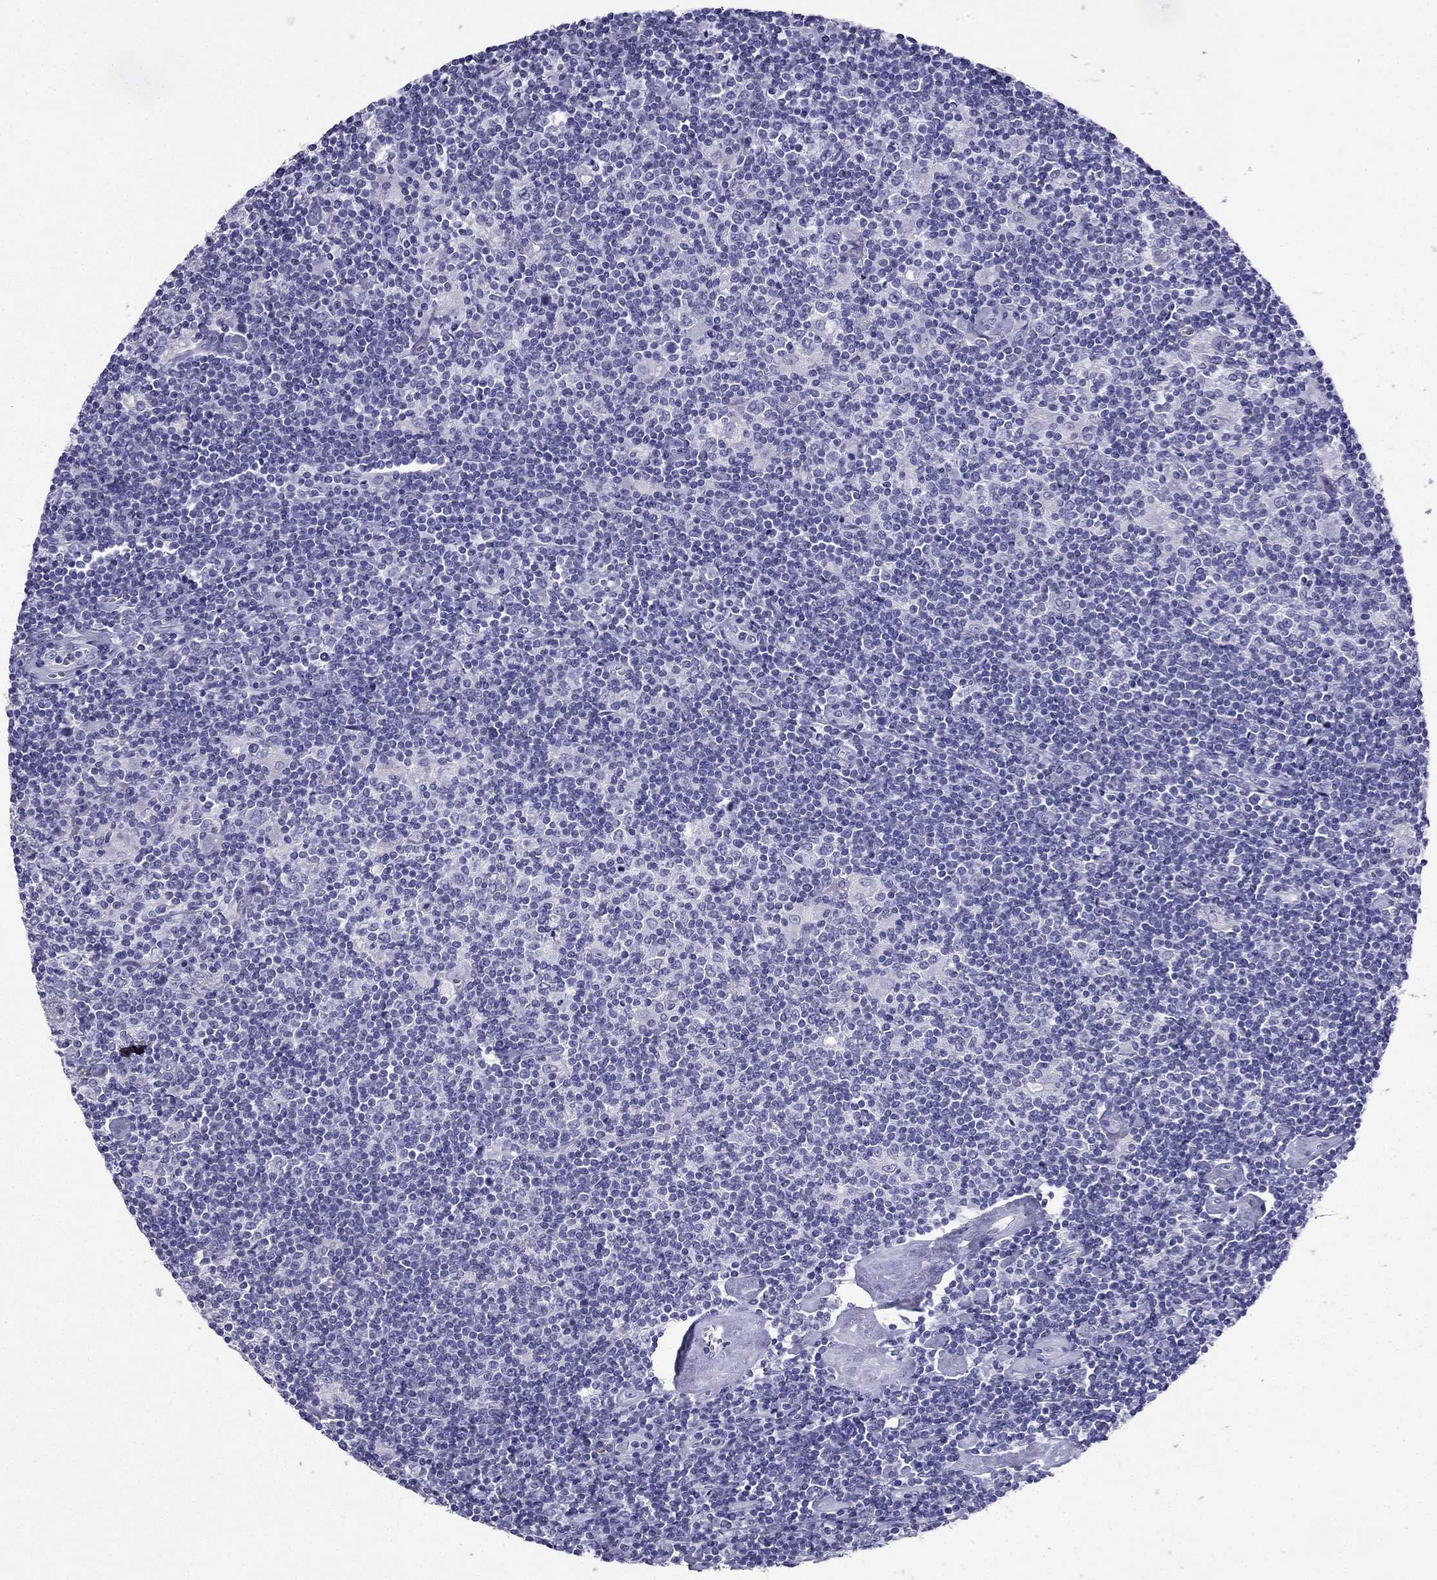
{"staining": {"intensity": "negative", "quantity": "none", "location": "none"}, "tissue": "lymphoma", "cell_type": "Tumor cells", "image_type": "cancer", "snomed": [{"axis": "morphology", "description": "Hodgkin's disease, NOS"}, {"axis": "topography", "description": "Lymph node"}], "caption": "Immunohistochemistry (IHC) micrograph of neoplastic tissue: Hodgkin's disease stained with DAB demonstrates no significant protein staining in tumor cells.", "gene": "NPTX1", "patient": {"sex": "male", "age": 40}}